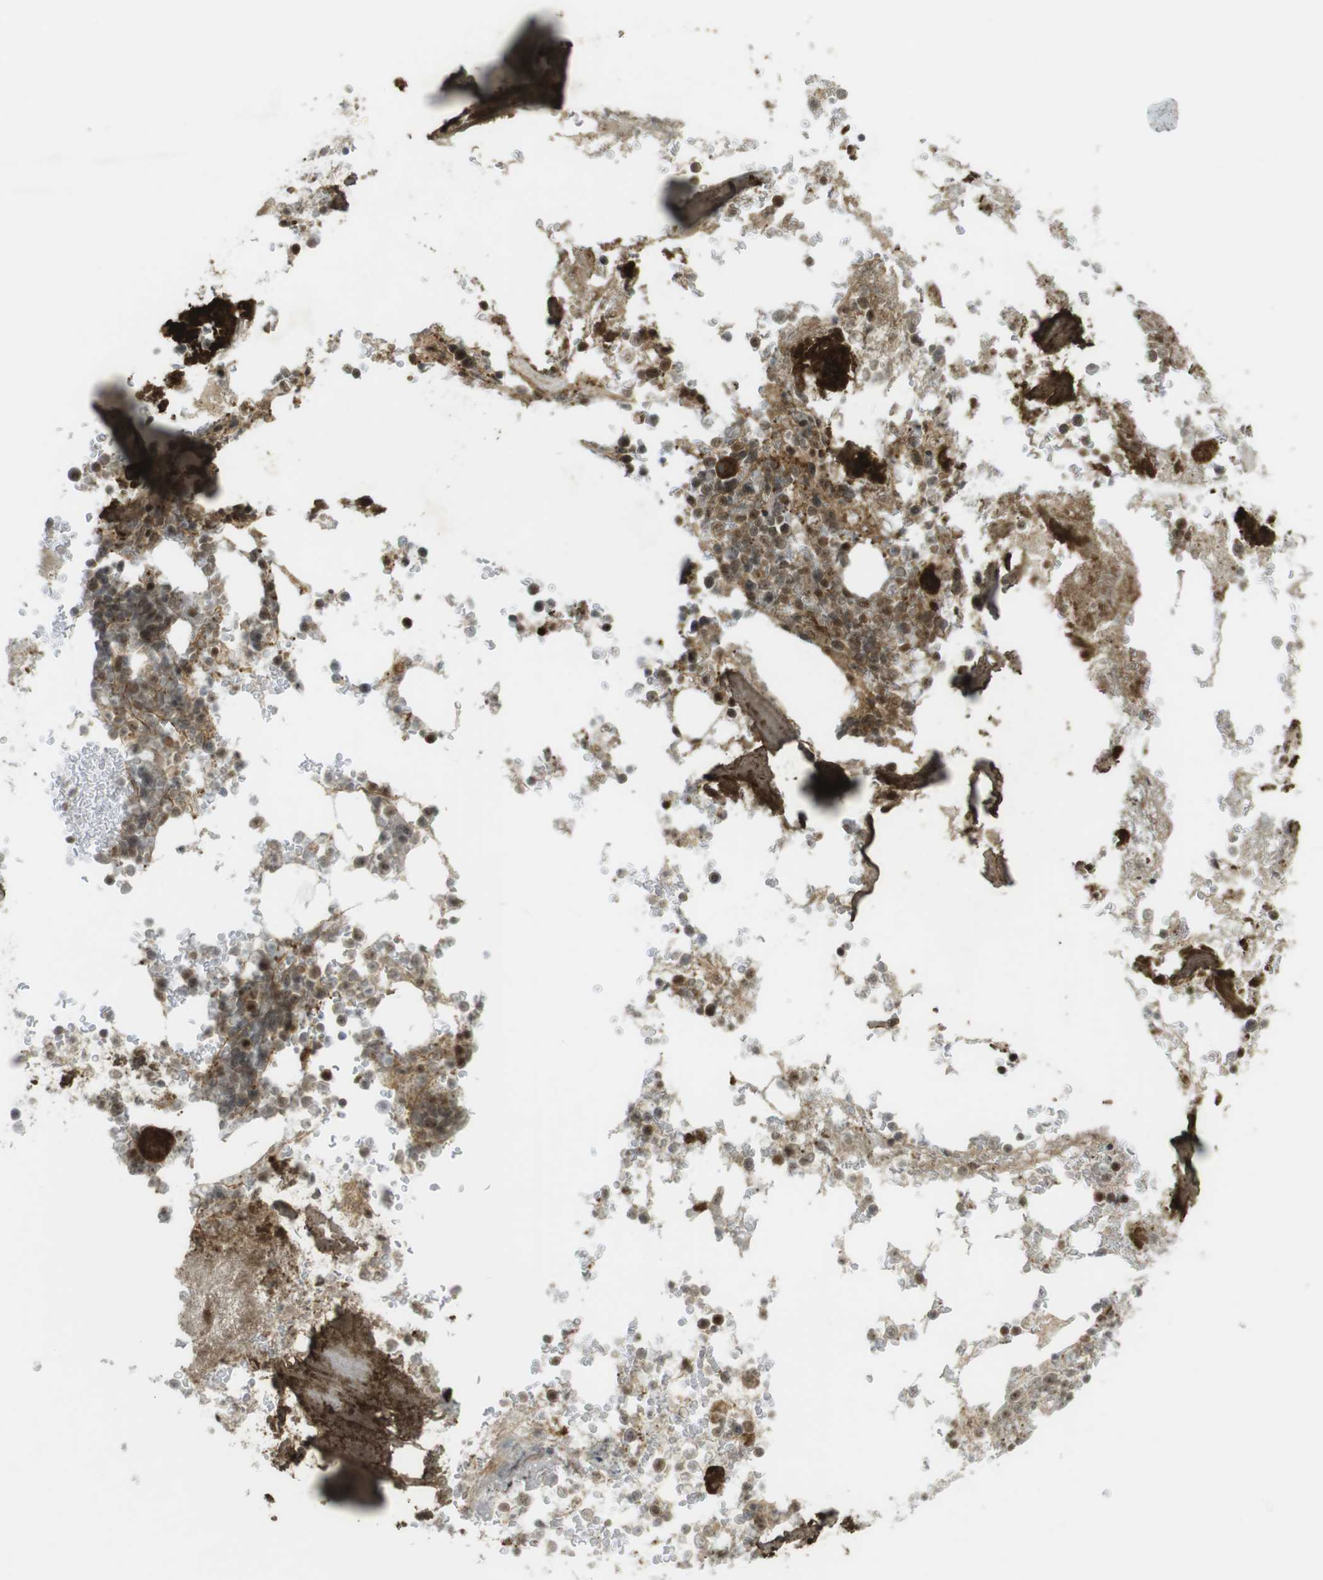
{"staining": {"intensity": "moderate", "quantity": ">75%", "location": "cytoplasmic/membranous,nuclear"}, "tissue": "bone marrow", "cell_type": "Hematopoietic cells", "image_type": "normal", "snomed": [{"axis": "morphology", "description": "Normal tissue, NOS"}, {"axis": "topography", "description": "Bone marrow"}], "caption": "Immunohistochemical staining of unremarkable bone marrow displays >75% levels of moderate cytoplasmic/membranous,nuclear protein staining in approximately >75% of hematopoietic cells.", "gene": "PPP1R13B", "patient": {"sex": "male"}}